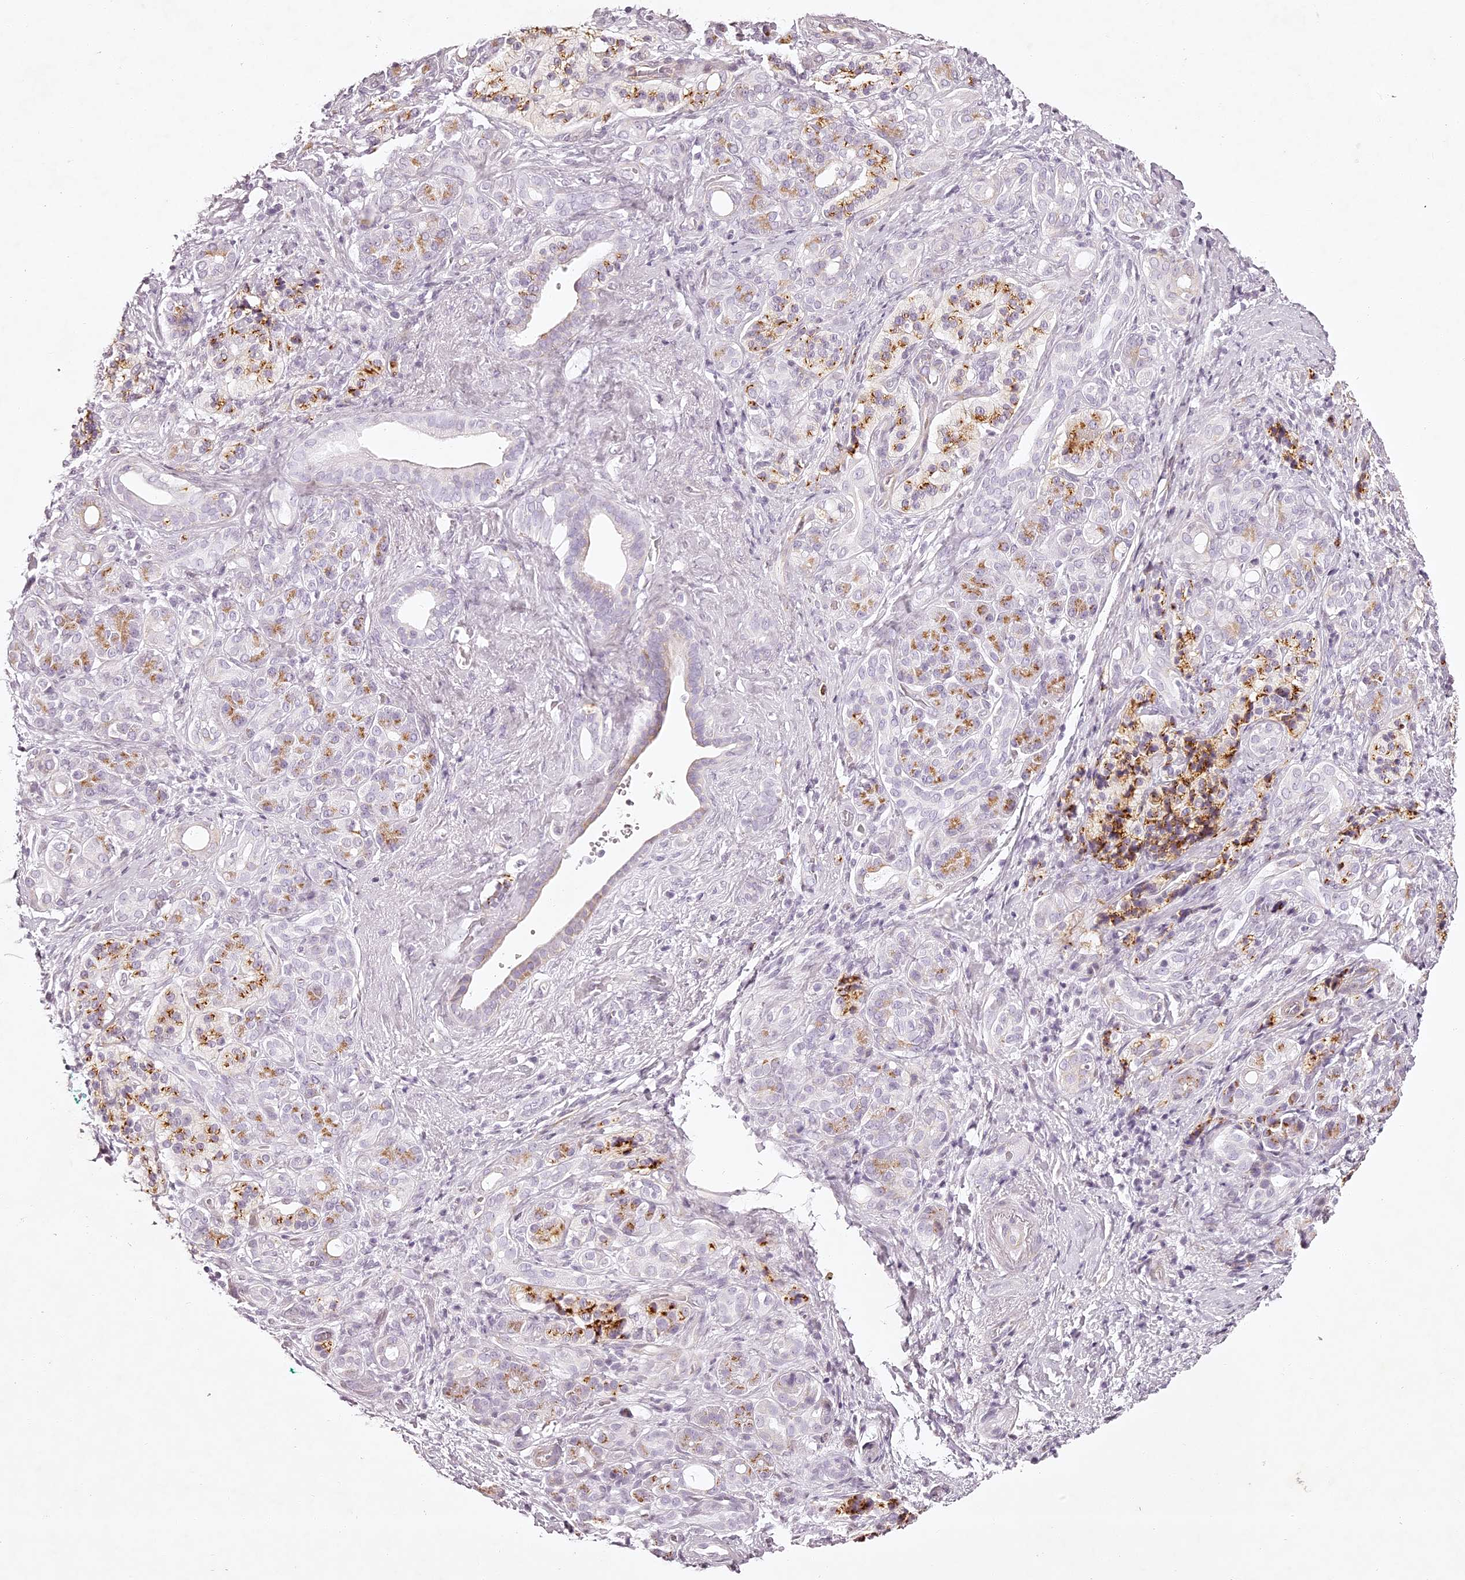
{"staining": {"intensity": "negative", "quantity": "none", "location": "none"}, "tissue": "pancreatic cancer", "cell_type": "Tumor cells", "image_type": "cancer", "snomed": [{"axis": "morphology", "description": "Adenocarcinoma, NOS"}, {"axis": "topography", "description": "Pancreas"}], "caption": "Adenocarcinoma (pancreatic) was stained to show a protein in brown. There is no significant positivity in tumor cells.", "gene": "ELAPOR1", "patient": {"sex": "male", "age": 78}}